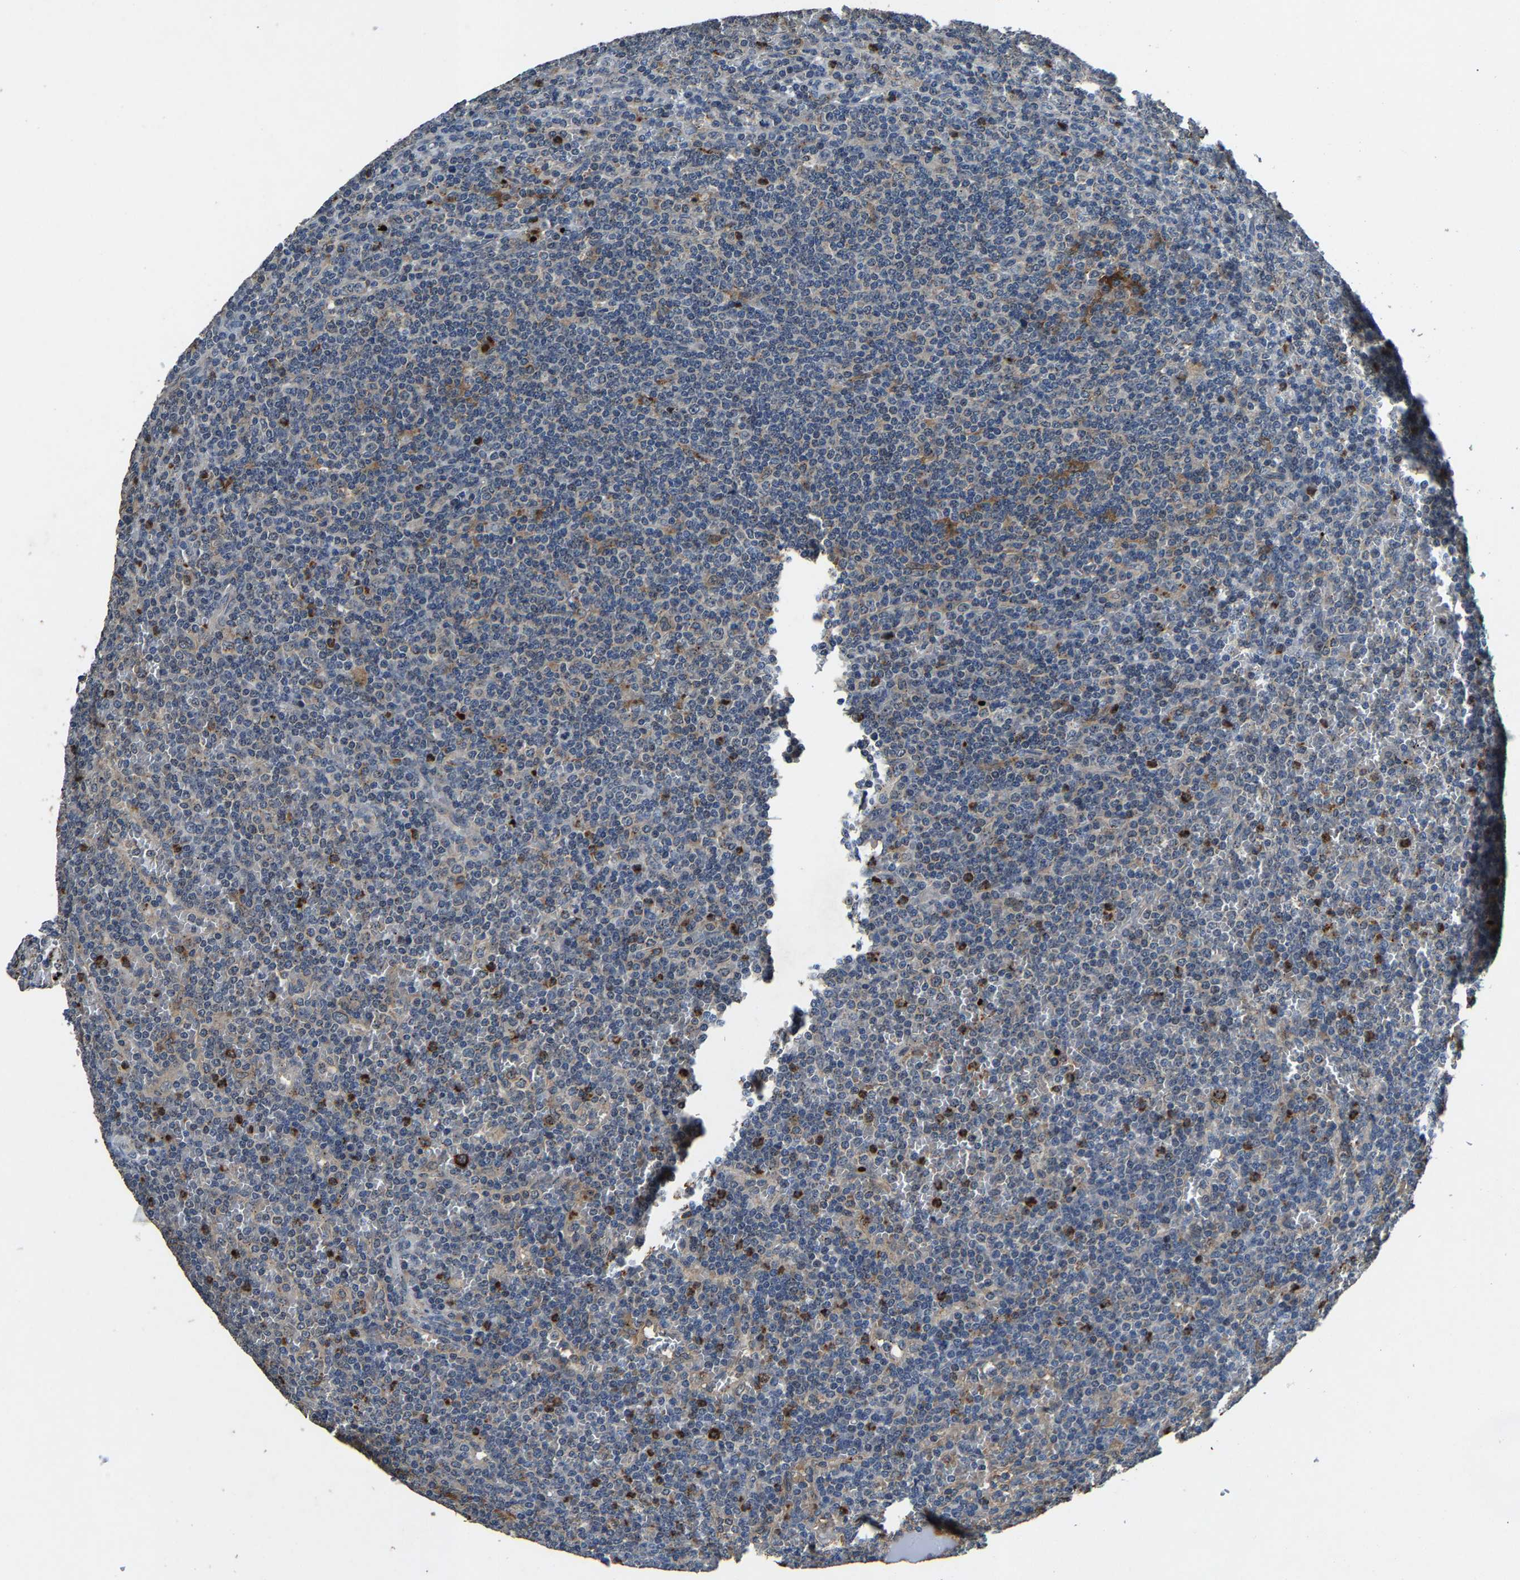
{"staining": {"intensity": "weak", "quantity": "<25%", "location": "cytoplasmic/membranous"}, "tissue": "lymphoma", "cell_type": "Tumor cells", "image_type": "cancer", "snomed": [{"axis": "morphology", "description": "Malignant lymphoma, non-Hodgkin's type, Low grade"}, {"axis": "topography", "description": "Spleen"}], "caption": "The histopathology image reveals no staining of tumor cells in malignant lymphoma, non-Hodgkin's type (low-grade).", "gene": "PCNX2", "patient": {"sex": "female", "age": 19}}